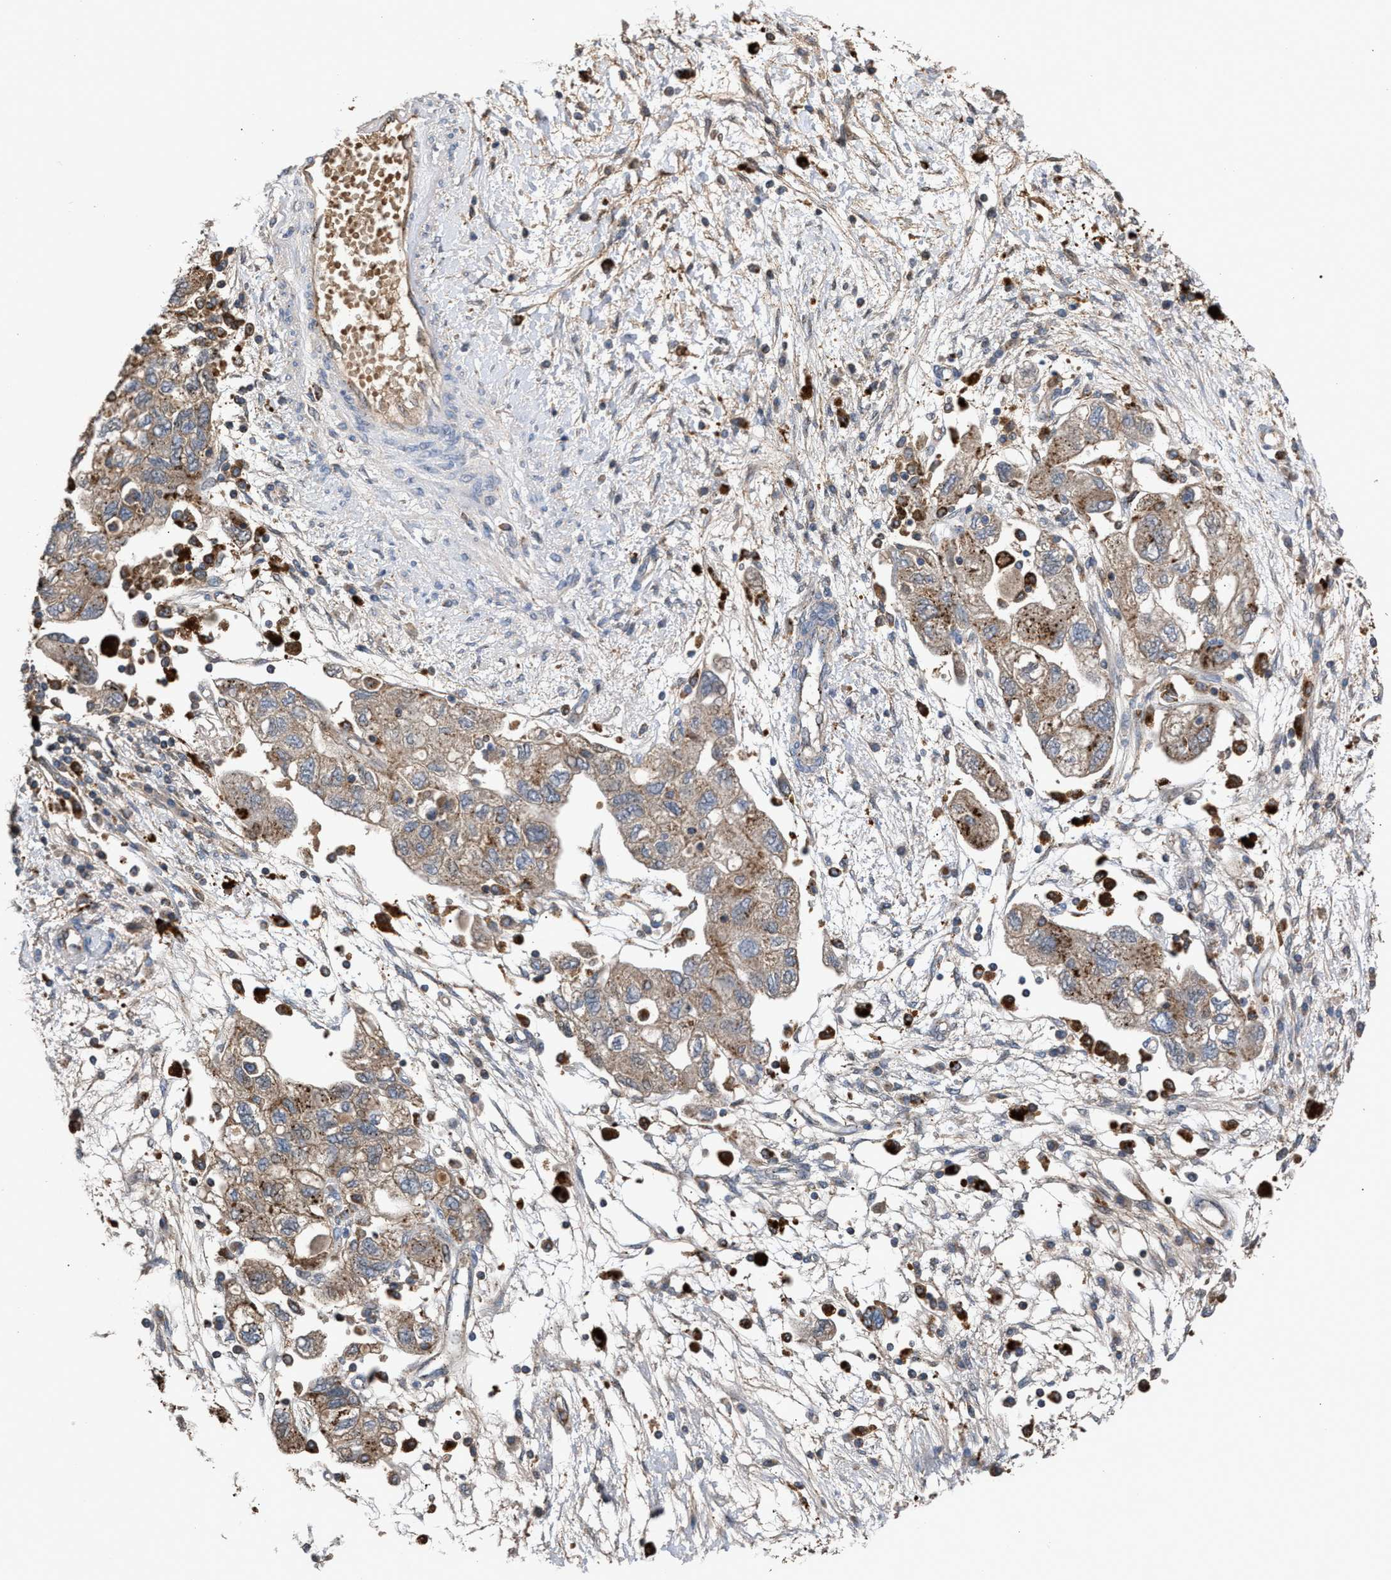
{"staining": {"intensity": "weak", "quantity": ">75%", "location": "cytoplasmic/membranous"}, "tissue": "ovarian cancer", "cell_type": "Tumor cells", "image_type": "cancer", "snomed": [{"axis": "morphology", "description": "Carcinoma, NOS"}, {"axis": "morphology", "description": "Cystadenocarcinoma, serous, NOS"}, {"axis": "topography", "description": "Ovary"}], "caption": "Ovarian cancer (carcinoma) tissue displays weak cytoplasmic/membranous expression in approximately >75% of tumor cells, visualized by immunohistochemistry.", "gene": "ELMO3", "patient": {"sex": "female", "age": 69}}